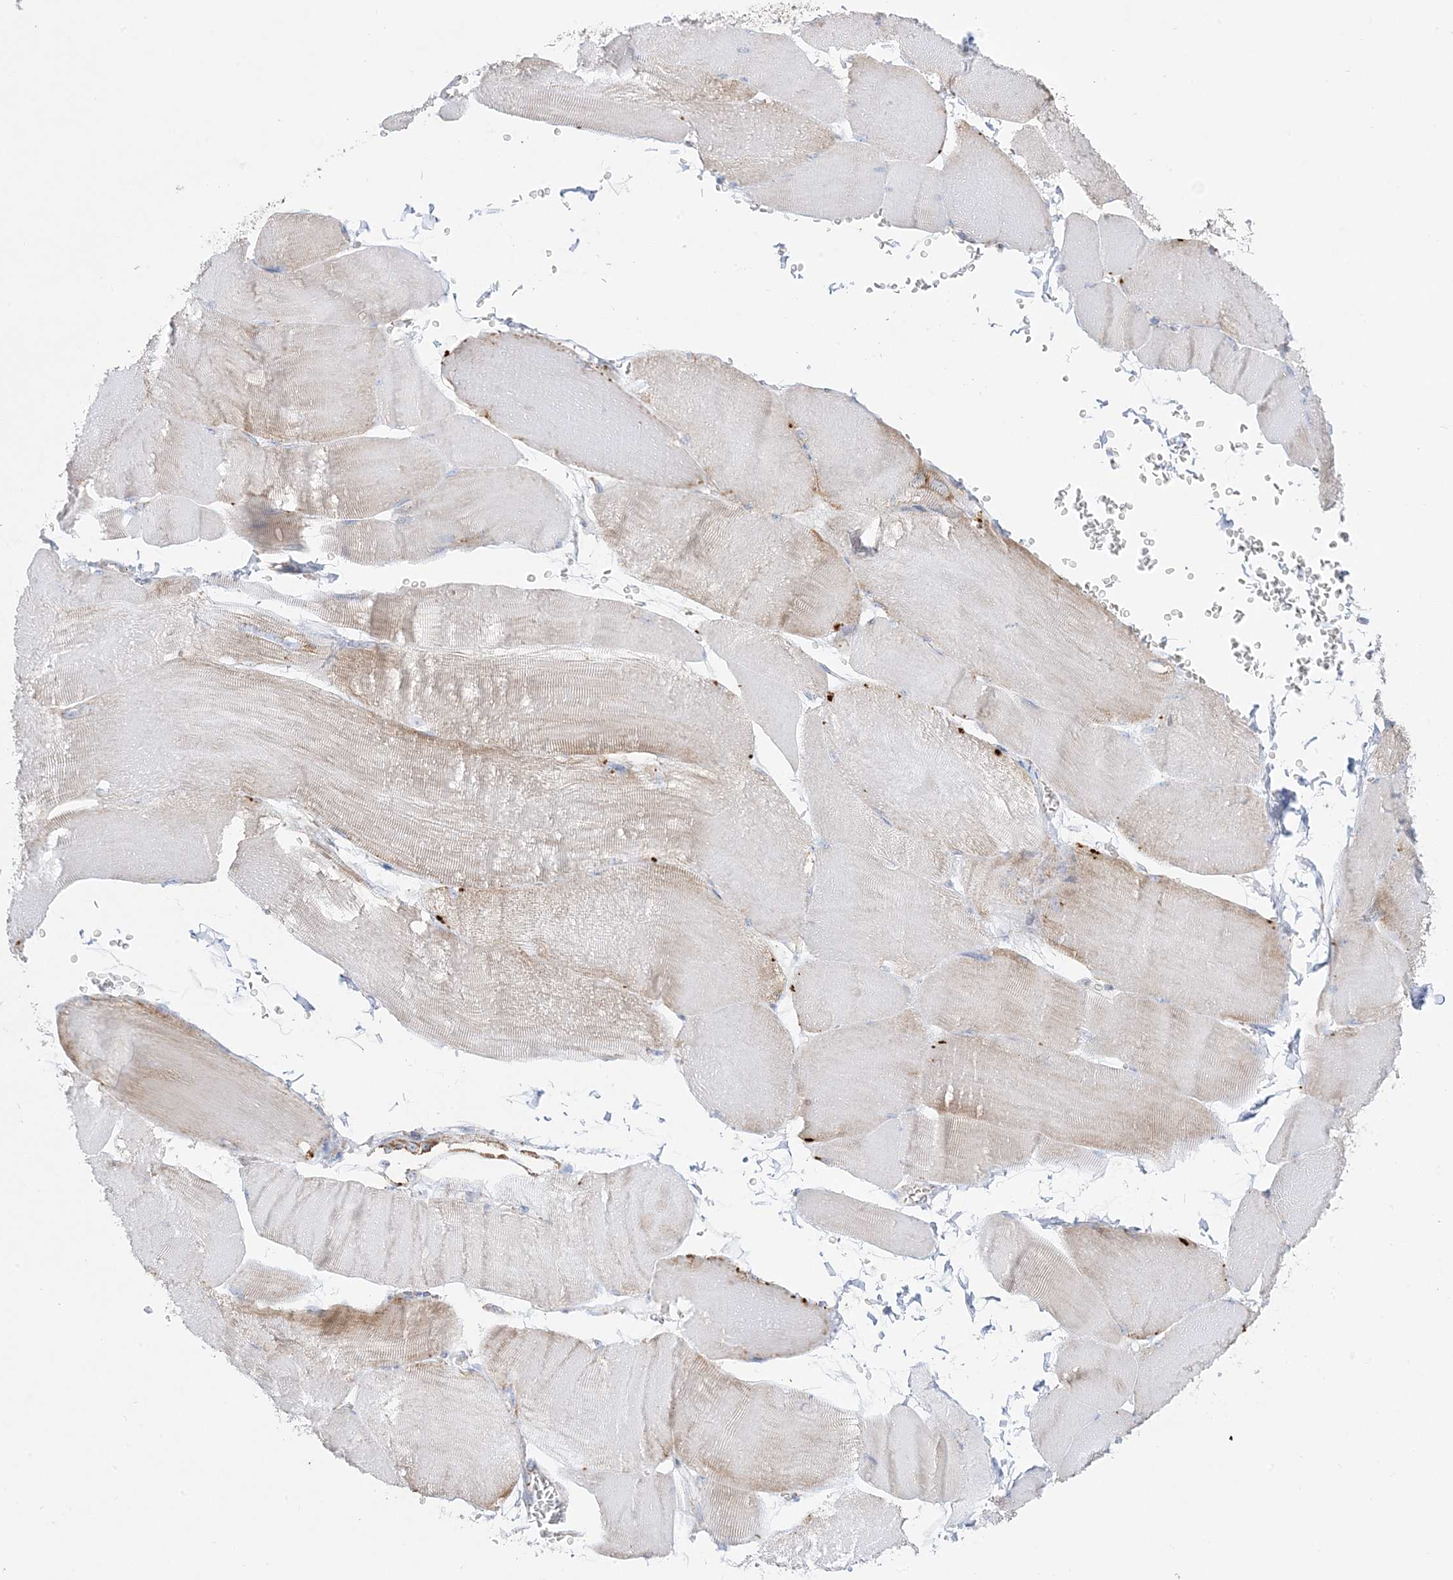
{"staining": {"intensity": "moderate", "quantity": "<25%", "location": "cytoplasmic/membranous"}, "tissue": "skeletal muscle", "cell_type": "Myocytes", "image_type": "normal", "snomed": [{"axis": "morphology", "description": "Normal tissue, NOS"}, {"axis": "morphology", "description": "Basal cell carcinoma"}, {"axis": "topography", "description": "Skeletal muscle"}], "caption": "Immunohistochemical staining of benign human skeletal muscle shows moderate cytoplasmic/membranous protein expression in approximately <25% of myocytes.", "gene": "MRPS36", "patient": {"sex": "female", "age": 64}}